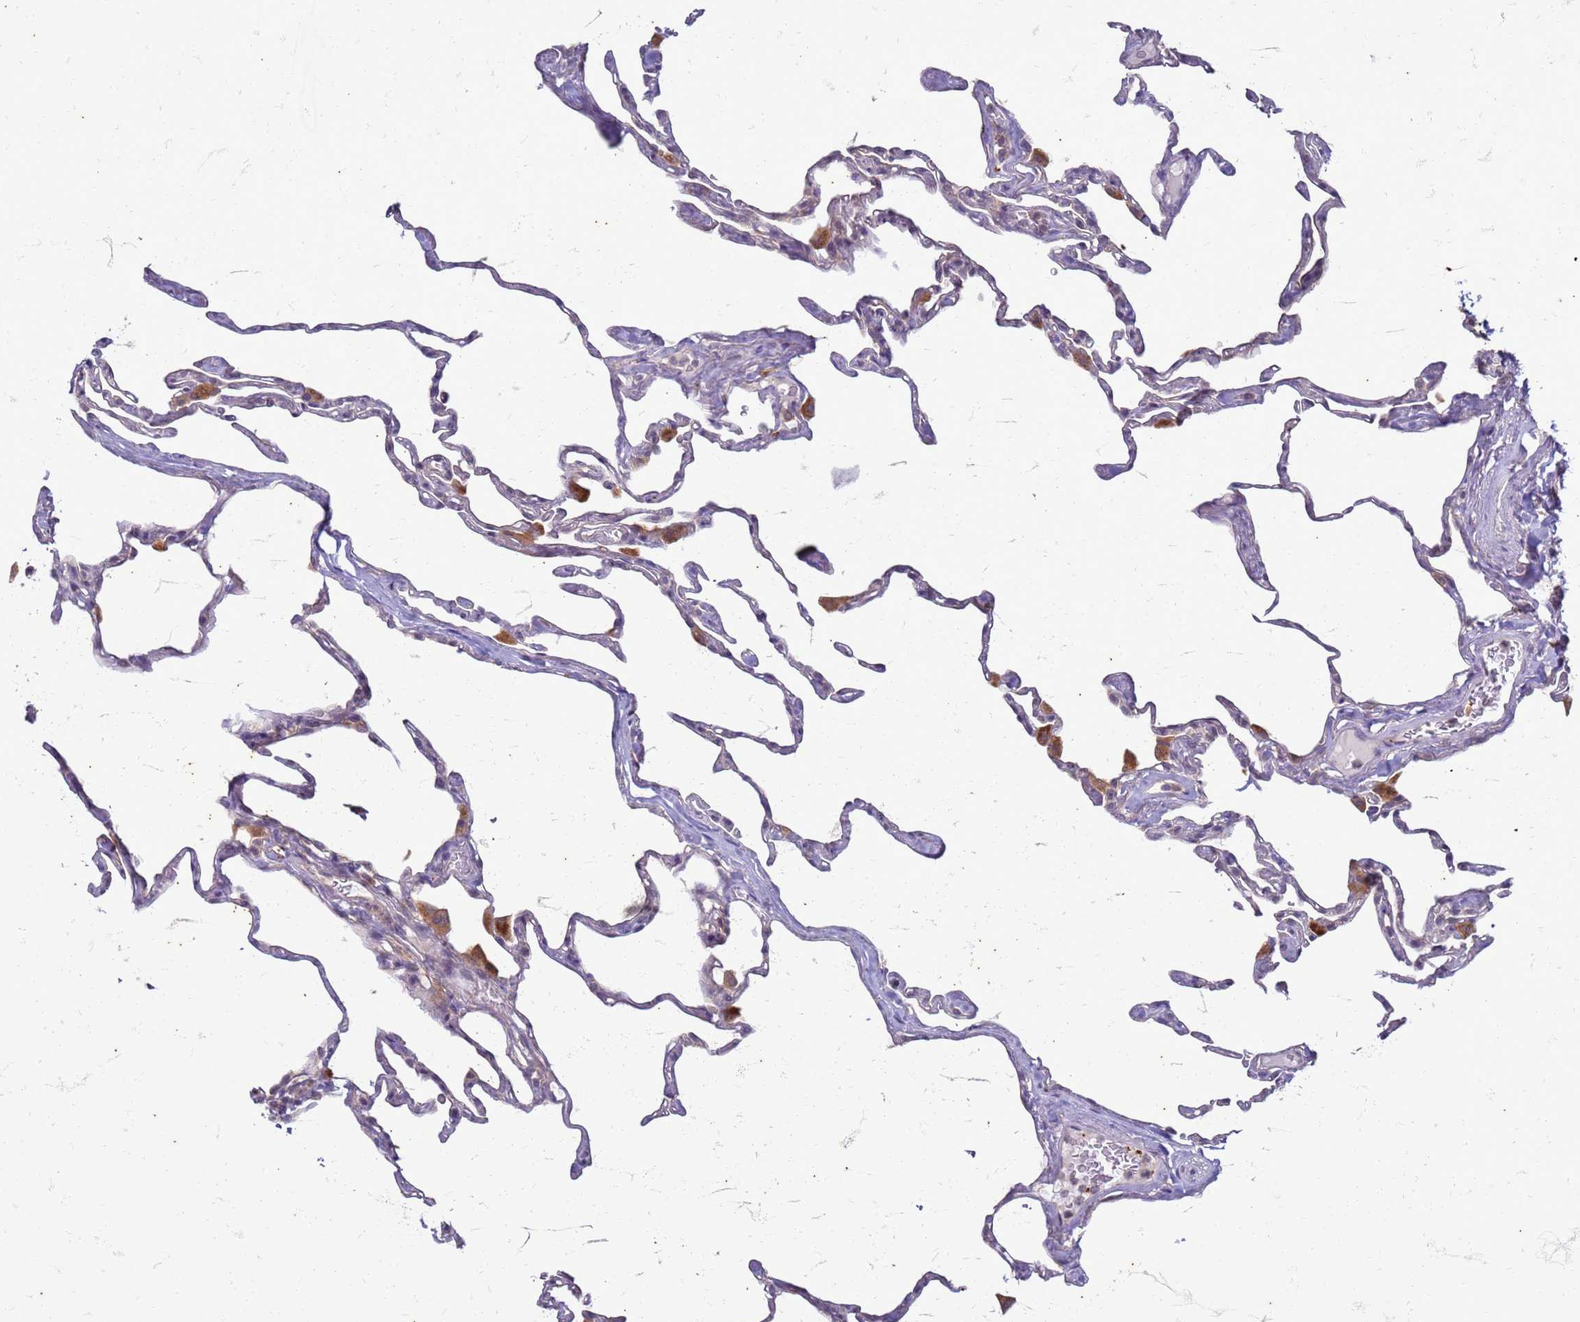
{"staining": {"intensity": "negative", "quantity": "none", "location": "none"}, "tissue": "lung", "cell_type": "Alveolar cells", "image_type": "normal", "snomed": [{"axis": "morphology", "description": "Normal tissue, NOS"}, {"axis": "topography", "description": "Lung"}], "caption": "Lung stained for a protein using immunohistochemistry exhibits no expression alveolar cells.", "gene": "SLC15A3", "patient": {"sex": "male", "age": 65}}